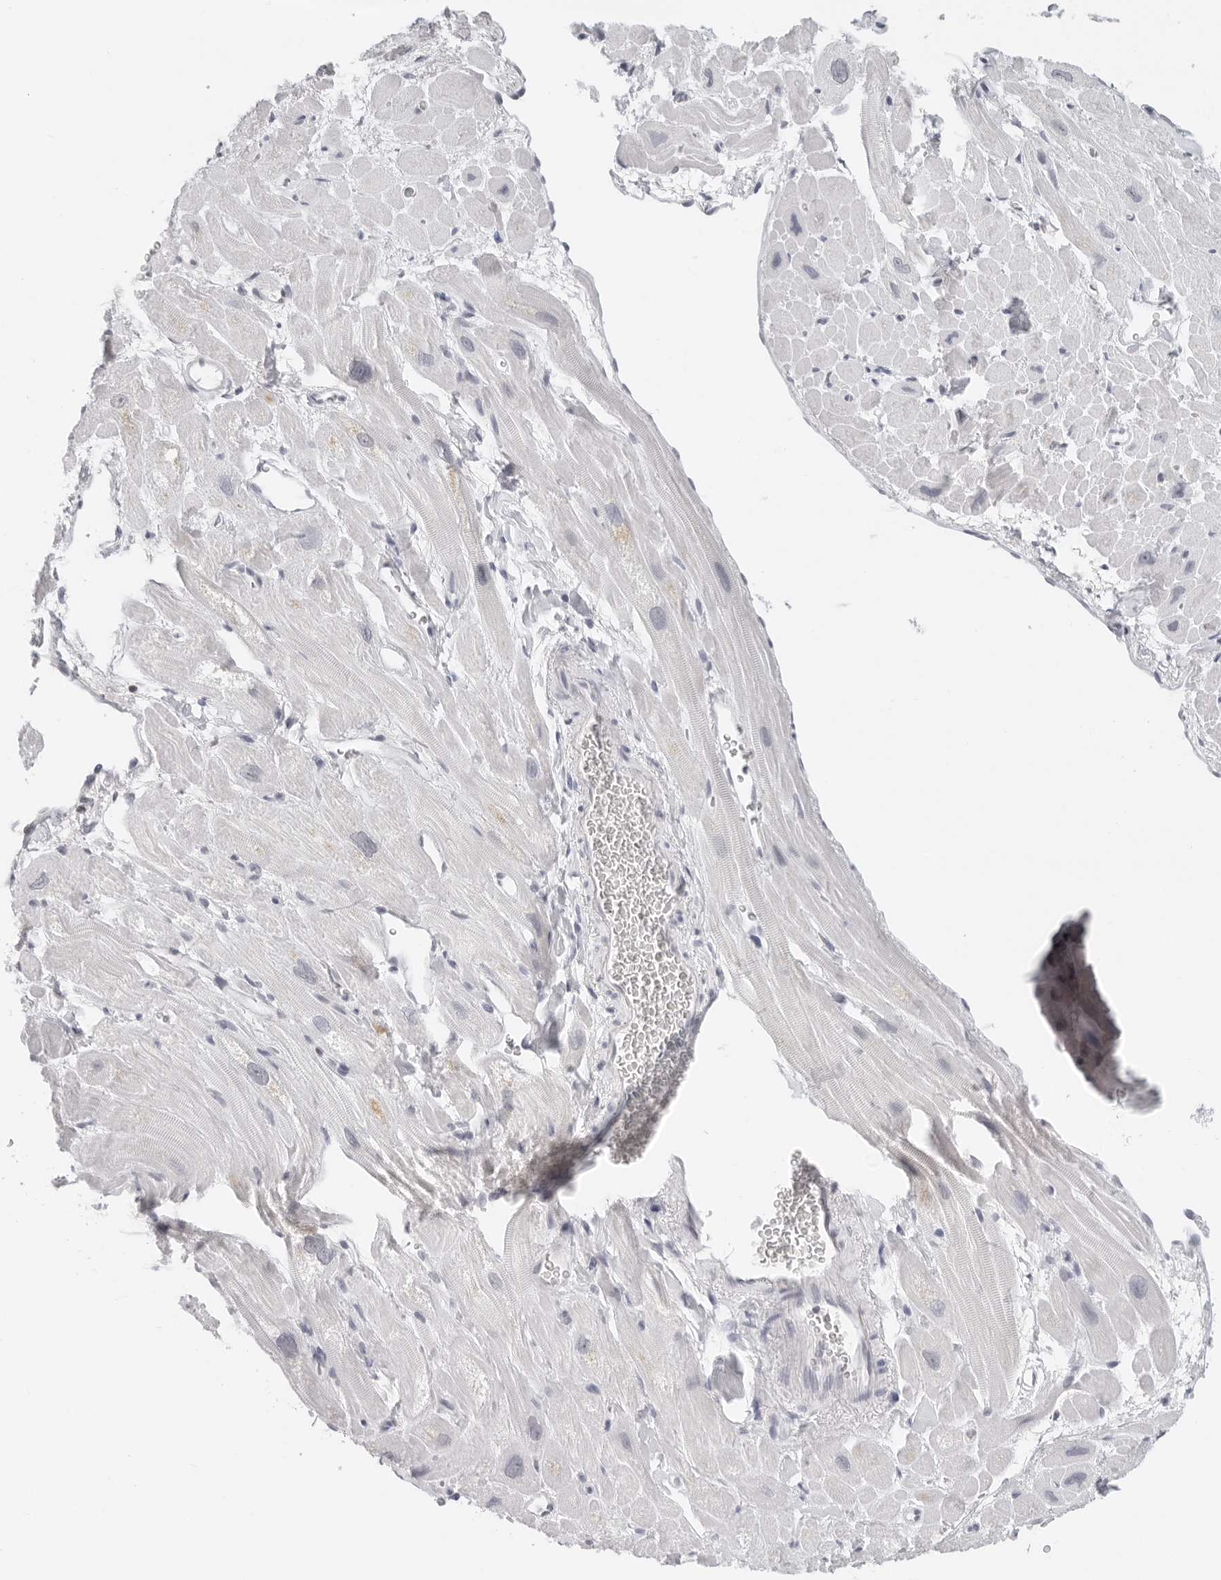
{"staining": {"intensity": "moderate", "quantity": "<25%", "location": "cytoplasmic/membranous"}, "tissue": "heart muscle", "cell_type": "Cardiomyocytes", "image_type": "normal", "snomed": [{"axis": "morphology", "description": "Normal tissue, NOS"}, {"axis": "topography", "description": "Heart"}], "caption": "Protein positivity by immunohistochemistry (IHC) shows moderate cytoplasmic/membranous expression in approximately <25% of cardiomyocytes in unremarkable heart muscle.", "gene": "FLG2", "patient": {"sex": "male", "age": 49}}